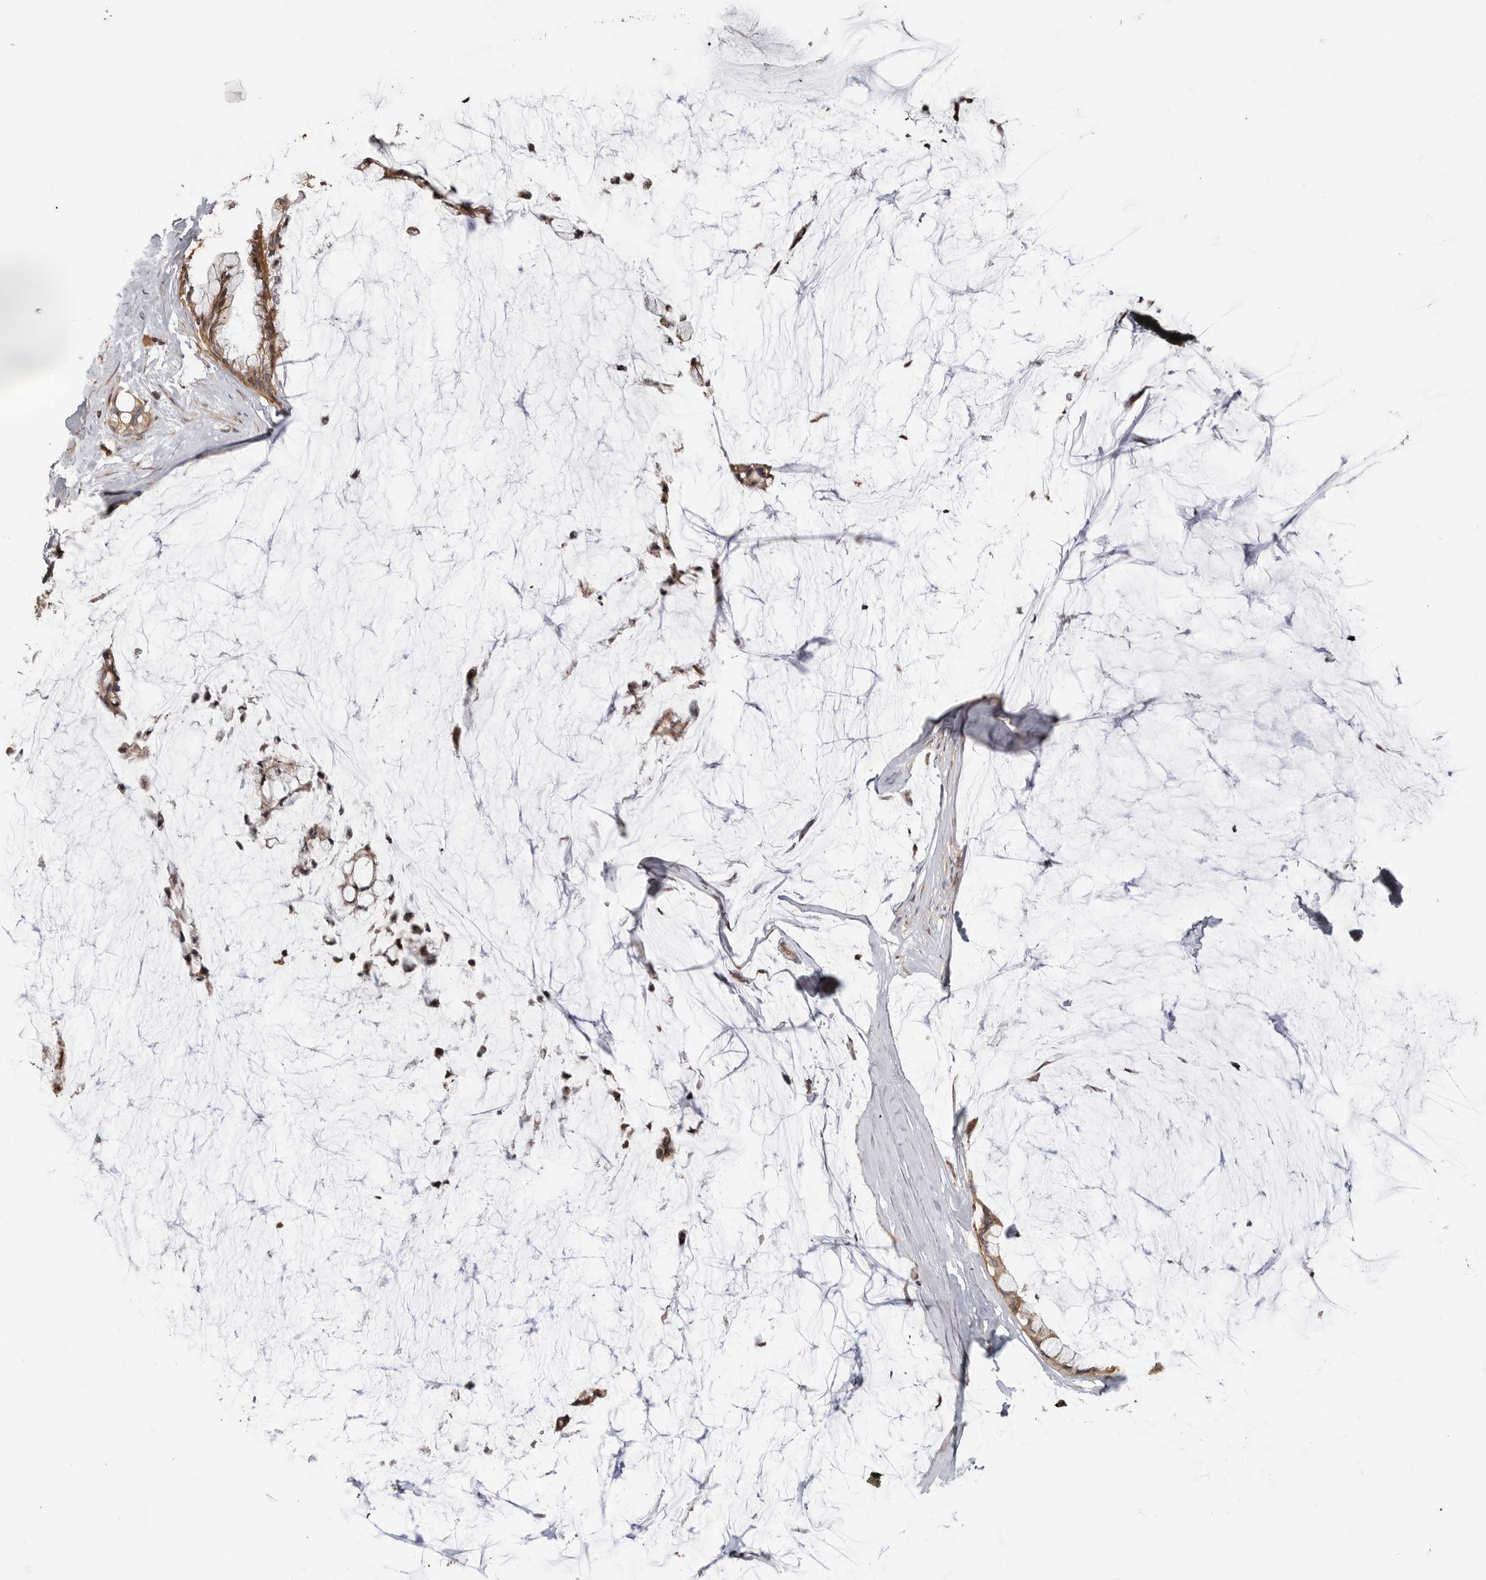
{"staining": {"intensity": "moderate", "quantity": ">75%", "location": "cytoplasmic/membranous"}, "tissue": "ovarian cancer", "cell_type": "Tumor cells", "image_type": "cancer", "snomed": [{"axis": "morphology", "description": "Cystadenocarcinoma, mucinous, NOS"}, {"axis": "topography", "description": "Ovary"}], "caption": "Immunohistochemistry image of neoplastic tissue: ovarian cancer stained using IHC shows medium levels of moderate protein expression localized specifically in the cytoplasmic/membranous of tumor cells, appearing as a cytoplasmic/membranous brown color.", "gene": "IDO1", "patient": {"sex": "female", "age": 39}}